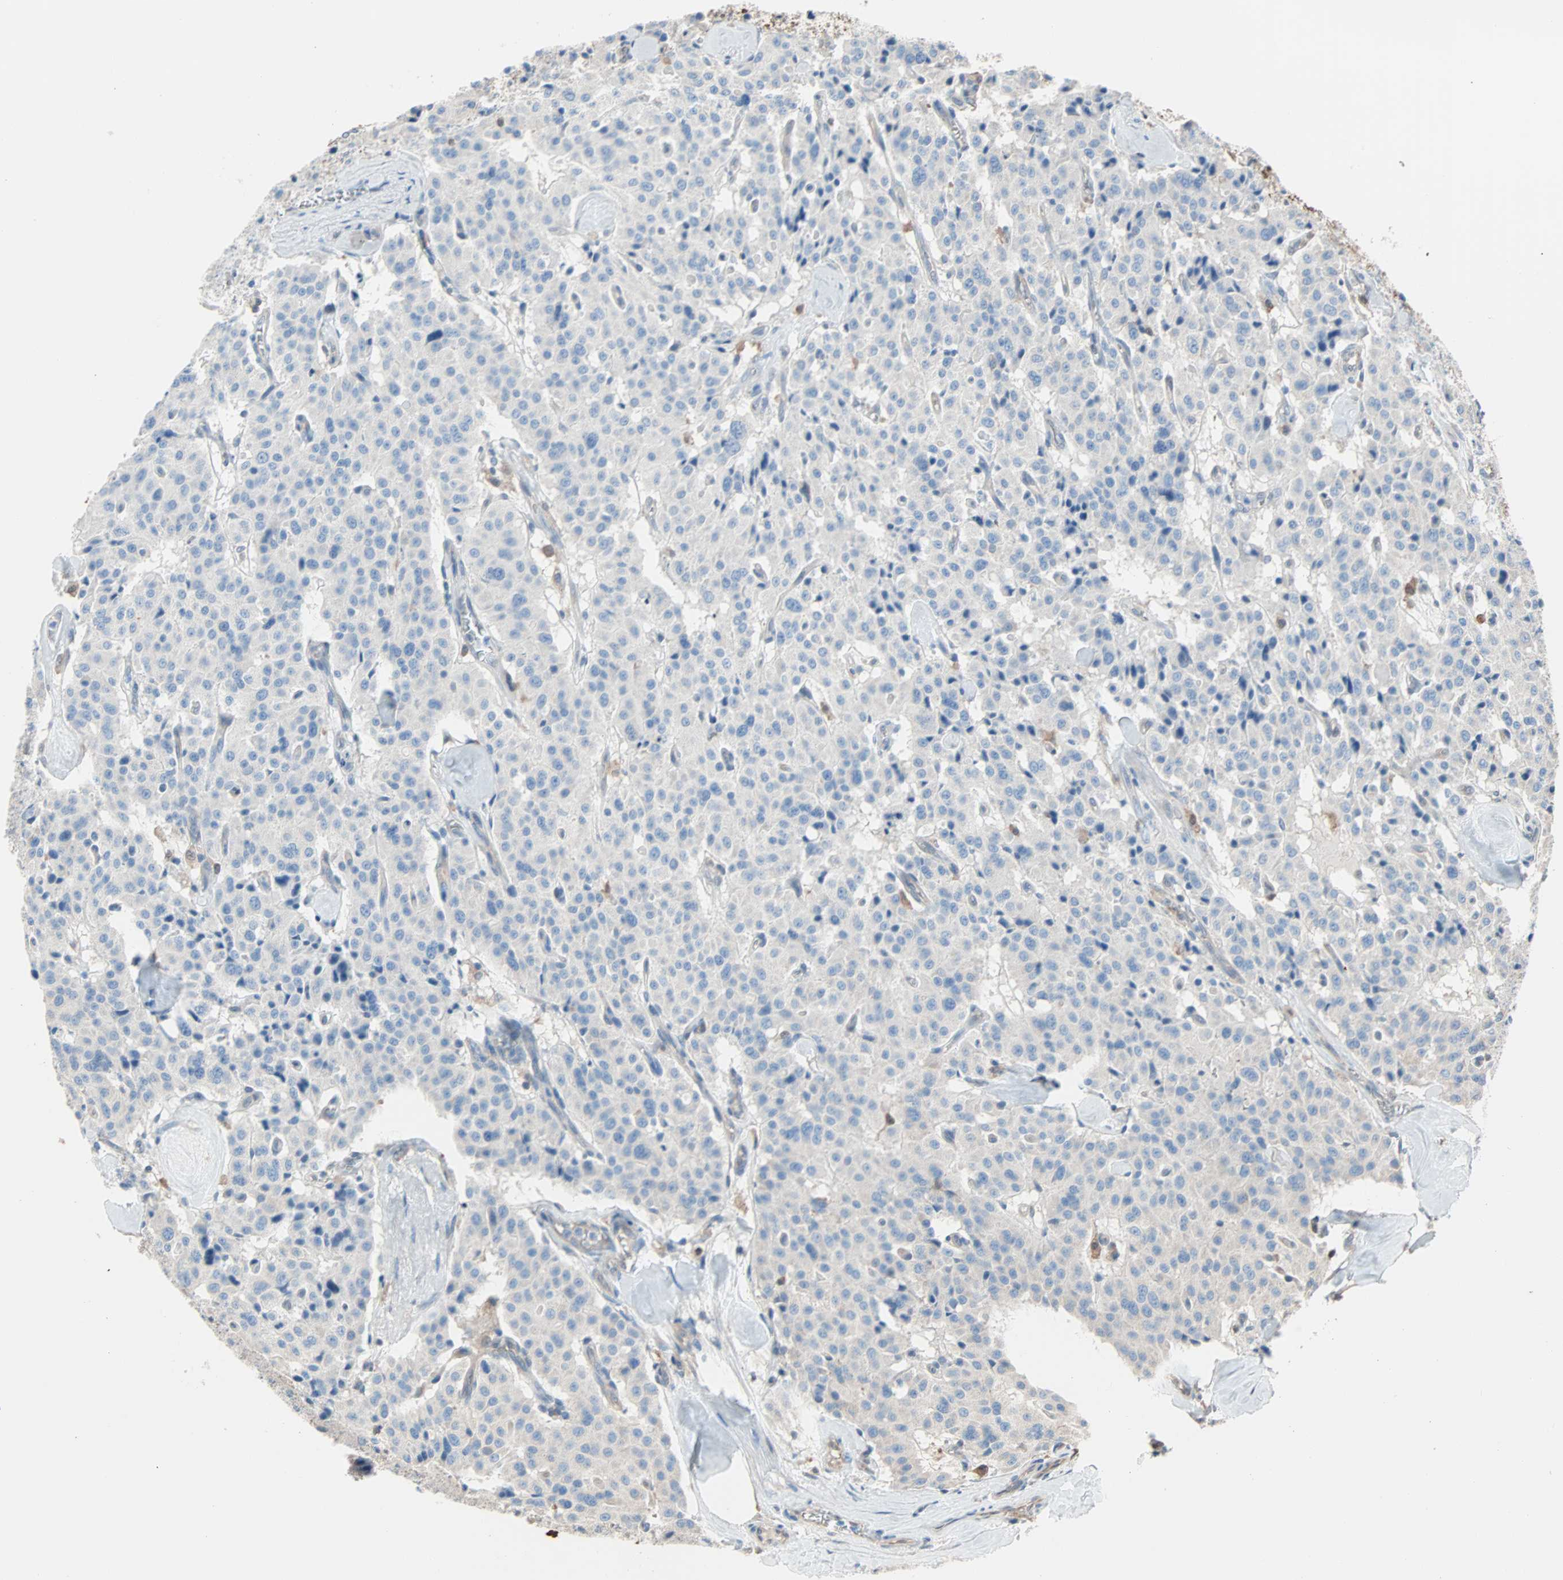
{"staining": {"intensity": "negative", "quantity": "none", "location": "none"}, "tissue": "carcinoid", "cell_type": "Tumor cells", "image_type": "cancer", "snomed": [{"axis": "morphology", "description": "Carcinoid, malignant, NOS"}, {"axis": "topography", "description": "Lung"}], "caption": "Immunohistochemistry (IHC) image of neoplastic tissue: carcinoid (malignant) stained with DAB reveals no significant protein staining in tumor cells. Nuclei are stained in blue.", "gene": "PRDX1", "patient": {"sex": "male", "age": 30}}